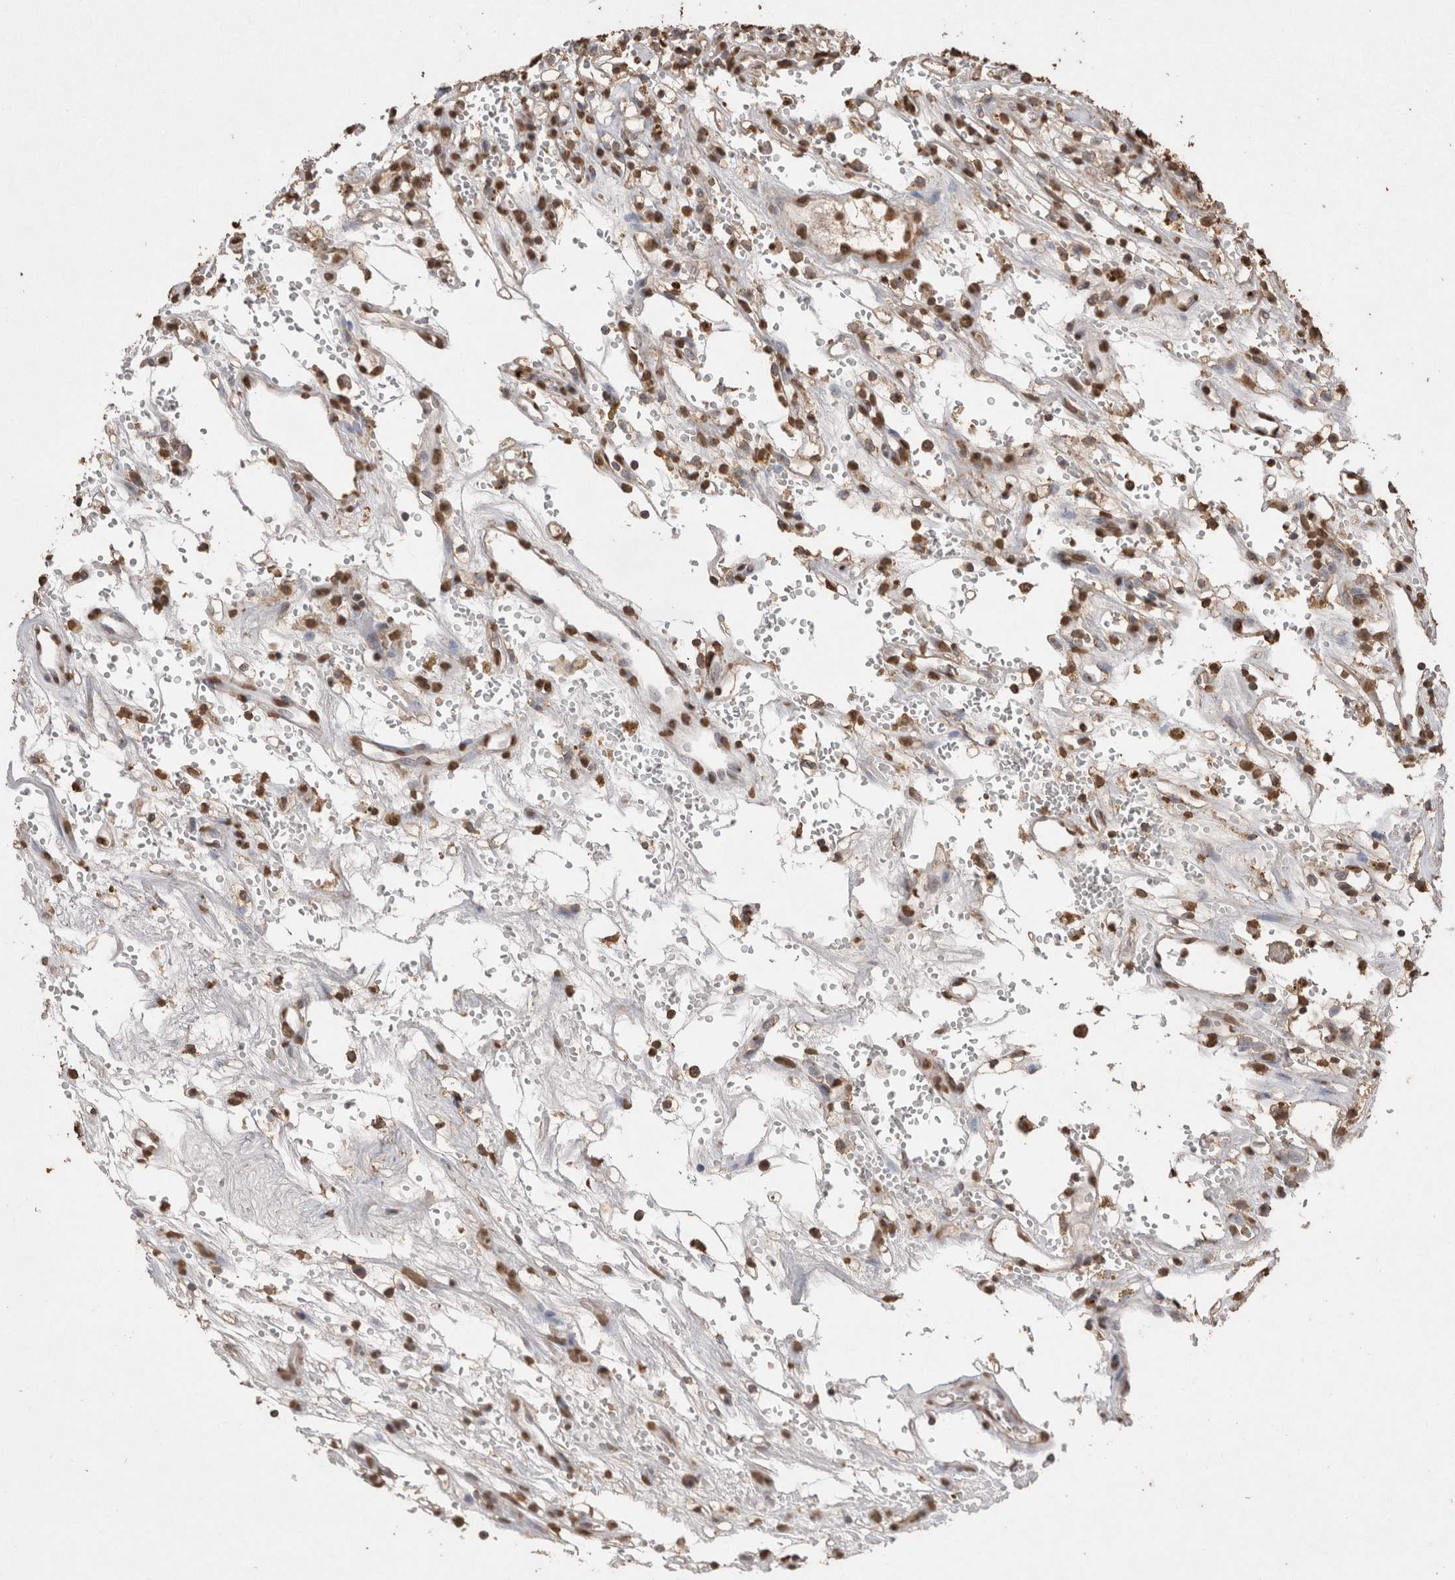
{"staining": {"intensity": "moderate", "quantity": ">75%", "location": "nuclear"}, "tissue": "renal cancer", "cell_type": "Tumor cells", "image_type": "cancer", "snomed": [{"axis": "morphology", "description": "Adenocarcinoma, NOS"}, {"axis": "topography", "description": "Kidney"}], "caption": "The image demonstrates immunohistochemical staining of adenocarcinoma (renal). There is moderate nuclear positivity is present in approximately >75% of tumor cells. The staining was performed using DAB (3,3'-diaminobenzidine), with brown indicating positive protein expression. Nuclei are stained blue with hematoxylin.", "gene": "POU5F1", "patient": {"sex": "female", "age": 57}}